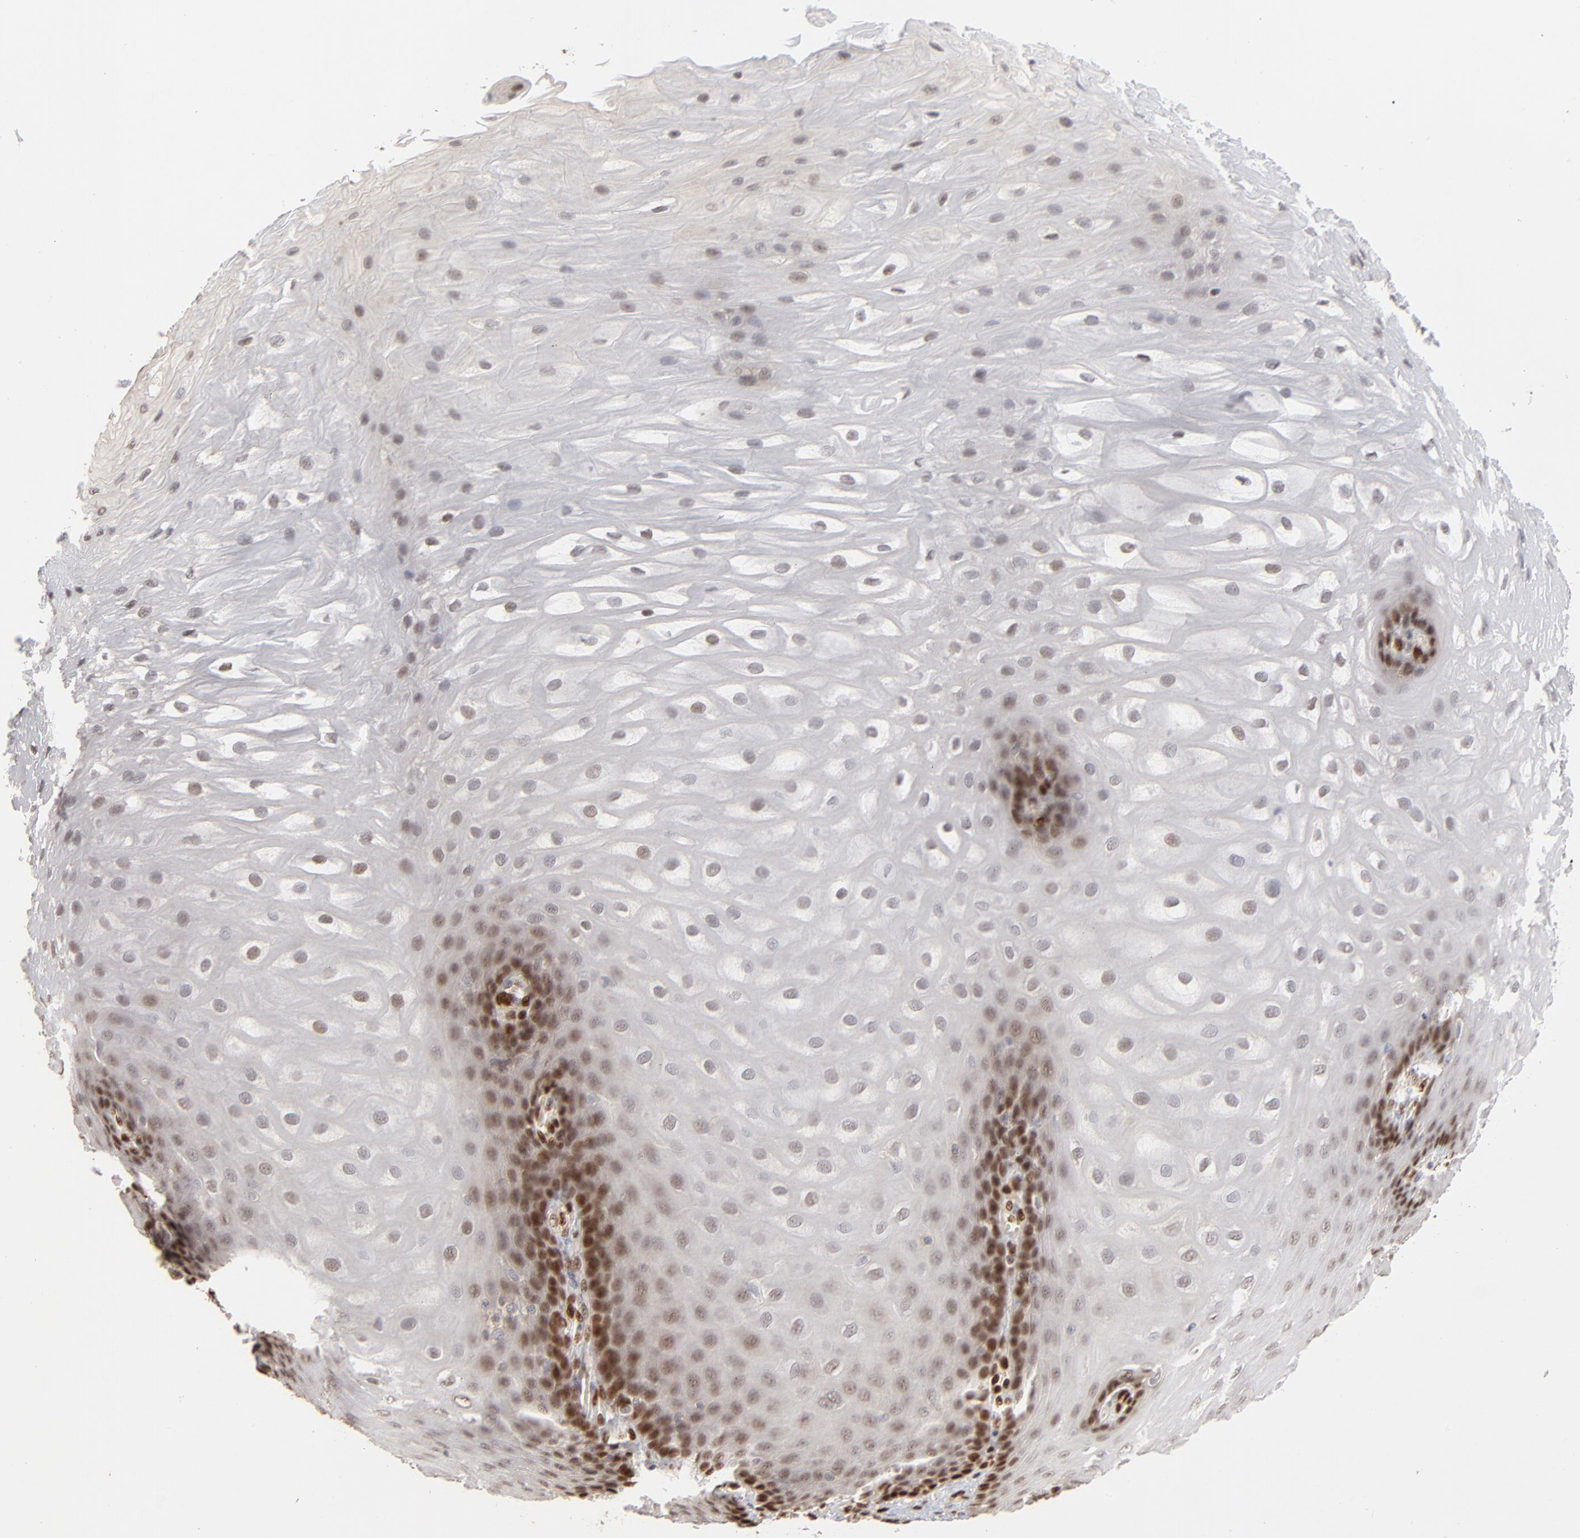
{"staining": {"intensity": "strong", "quantity": "<25%", "location": "nuclear"}, "tissue": "esophagus", "cell_type": "Squamous epithelial cells", "image_type": "normal", "snomed": [{"axis": "morphology", "description": "Normal tissue, NOS"}, {"axis": "morphology", "description": "Adenocarcinoma, NOS"}, {"axis": "topography", "description": "Esophagus"}, {"axis": "topography", "description": "Stomach"}], "caption": "Immunohistochemistry (DAB) staining of normal human esophagus exhibits strong nuclear protein expression in approximately <25% of squamous epithelial cells.", "gene": "NFIB", "patient": {"sex": "male", "age": 62}}